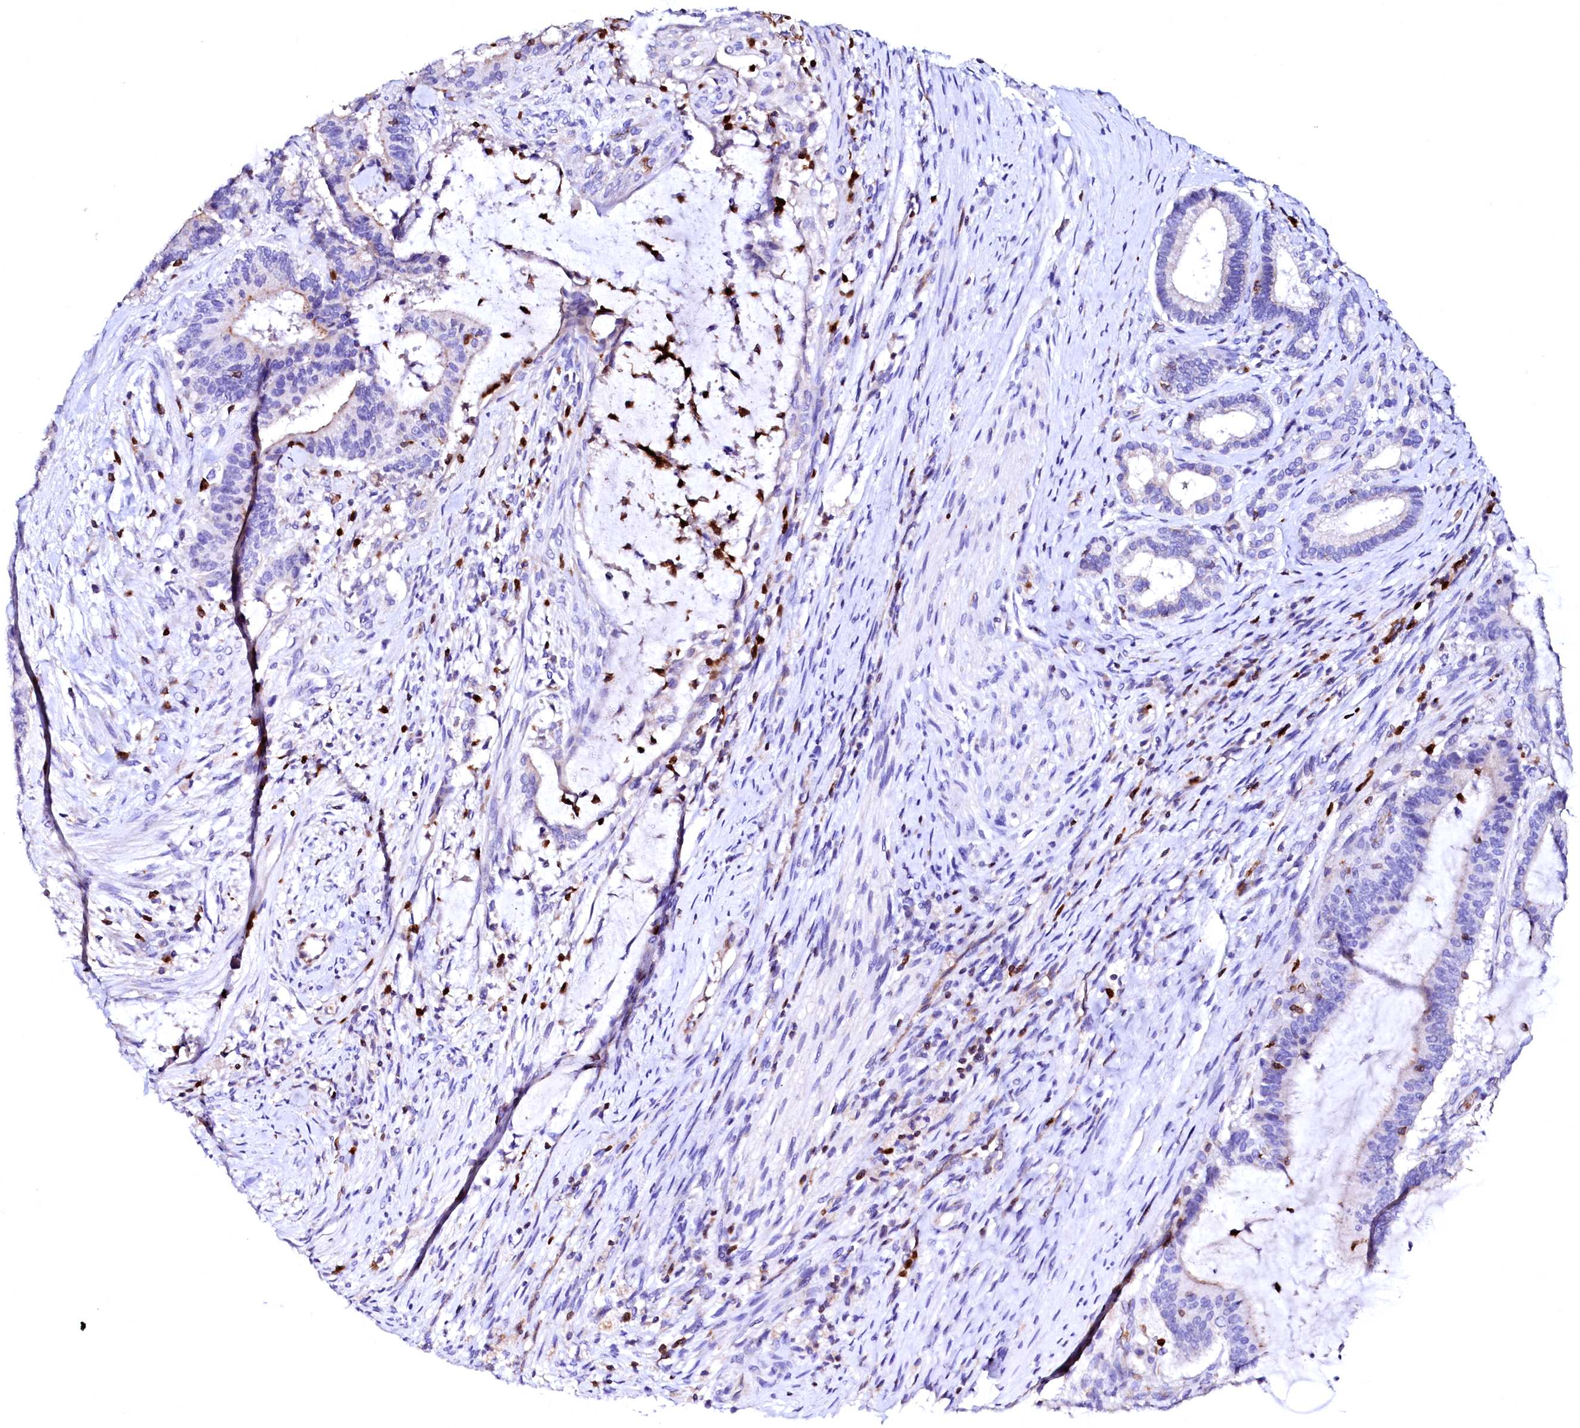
{"staining": {"intensity": "negative", "quantity": "none", "location": "none"}, "tissue": "liver cancer", "cell_type": "Tumor cells", "image_type": "cancer", "snomed": [{"axis": "morphology", "description": "Normal tissue, NOS"}, {"axis": "morphology", "description": "Cholangiocarcinoma"}, {"axis": "topography", "description": "Liver"}, {"axis": "topography", "description": "Peripheral nerve tissue"}], "caption": "Tumor cells are negative for brown protein staining in cholangiocarcinoma (liver).", "gene": "RAB27A", "patient": {"sex": "female", "age": 73}}